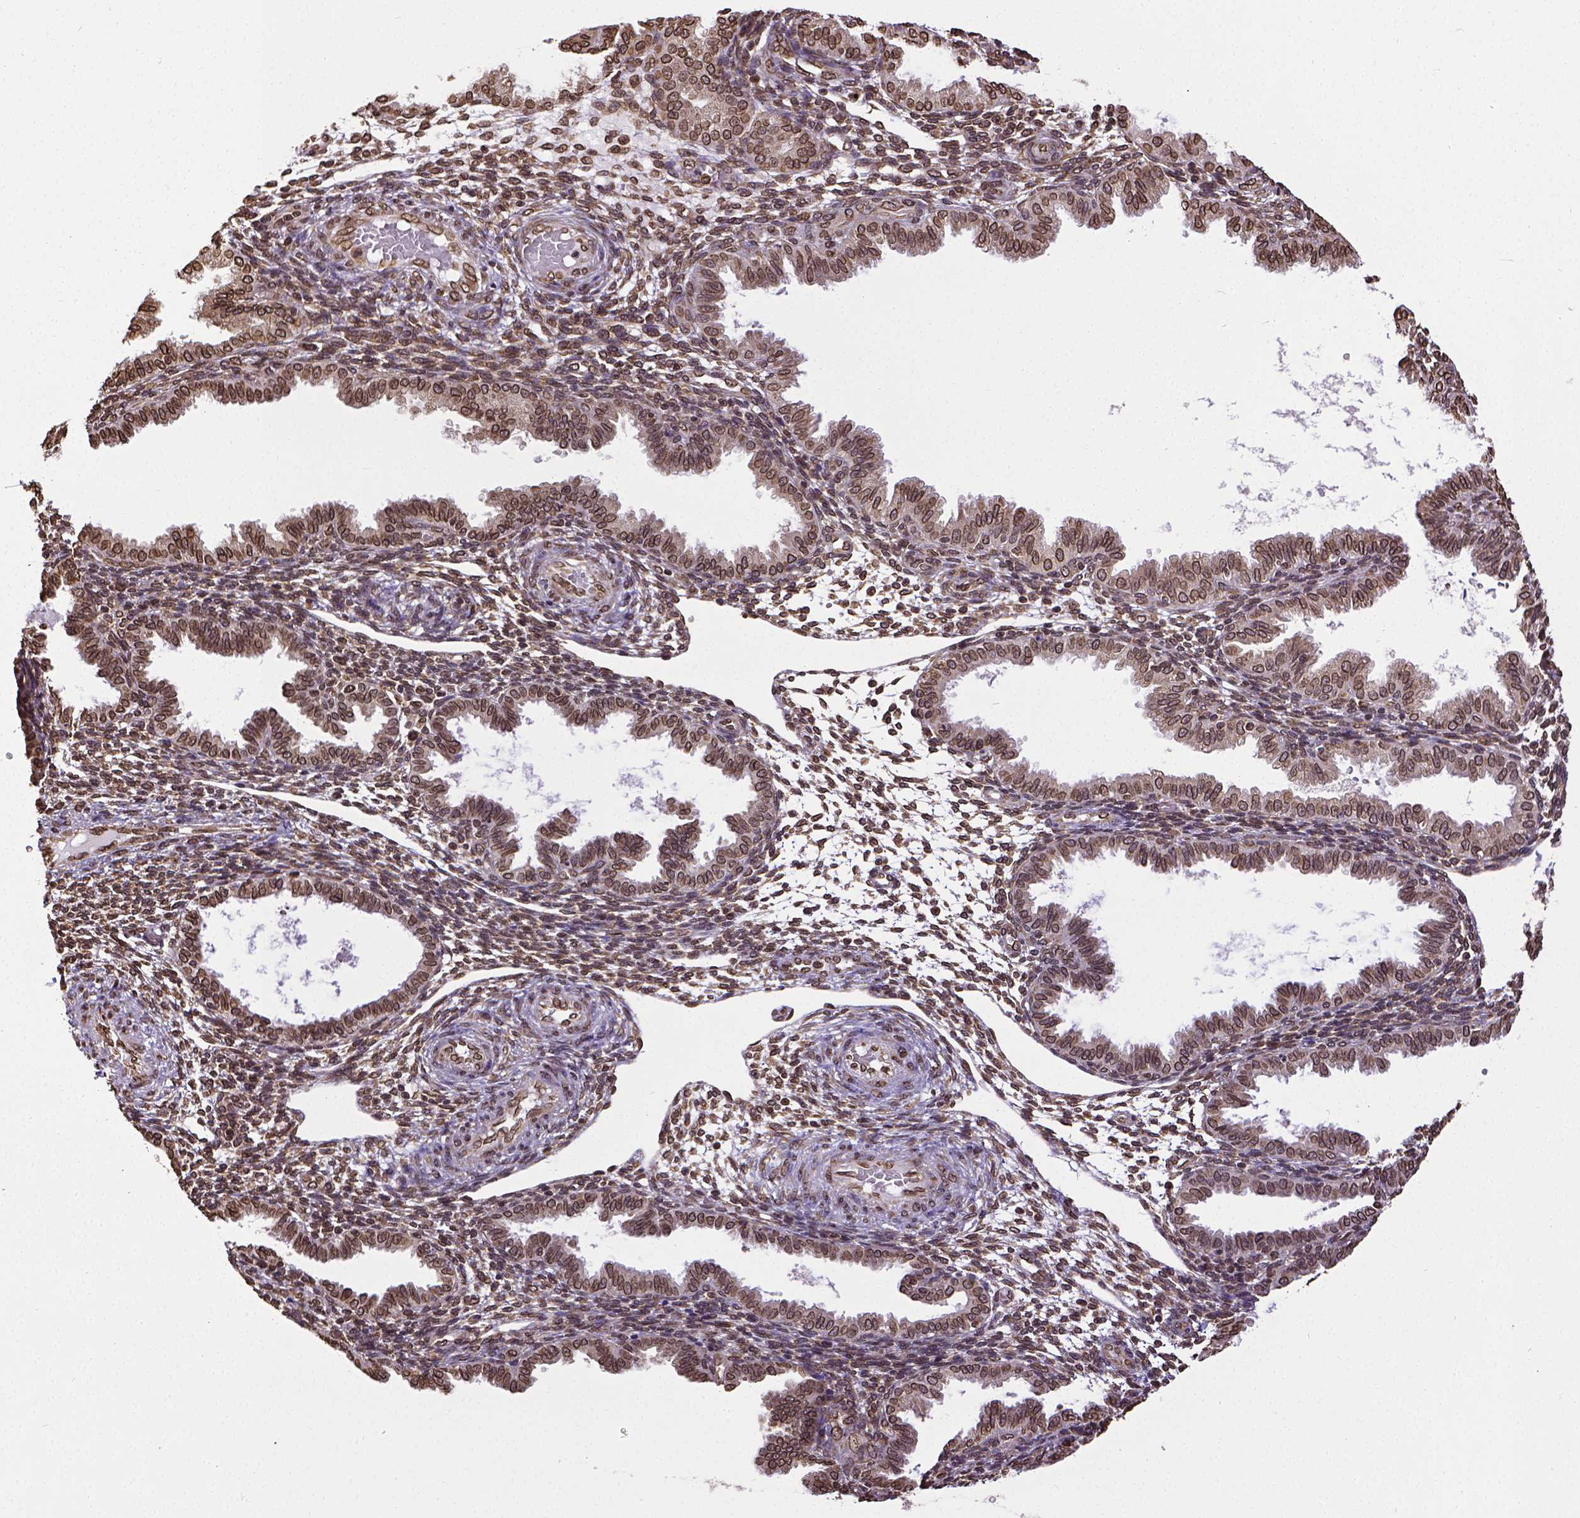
{"staining": {"intensity": "strong", "quantity": ">75%", "location": "cytoplasmic/membranous,nuclear"}, "tissue": "endometrium", "cell_type": "Cells in endometrial stroma", "image_type": "normal", "snomed": [{"axis": "morphology", "description": "Normal tissue, NOS"}, {"axis": "topography", "description": "Endometrium"}], "caption": "Immunohistochemical staining of unremarkable endometrium displays strong cytoplasmic/membranous,nuclear protein staining in about >75% of cells in endometrial stroma.", "gene": "MTDH", "patient": {"sex": "female", "age": 33}}